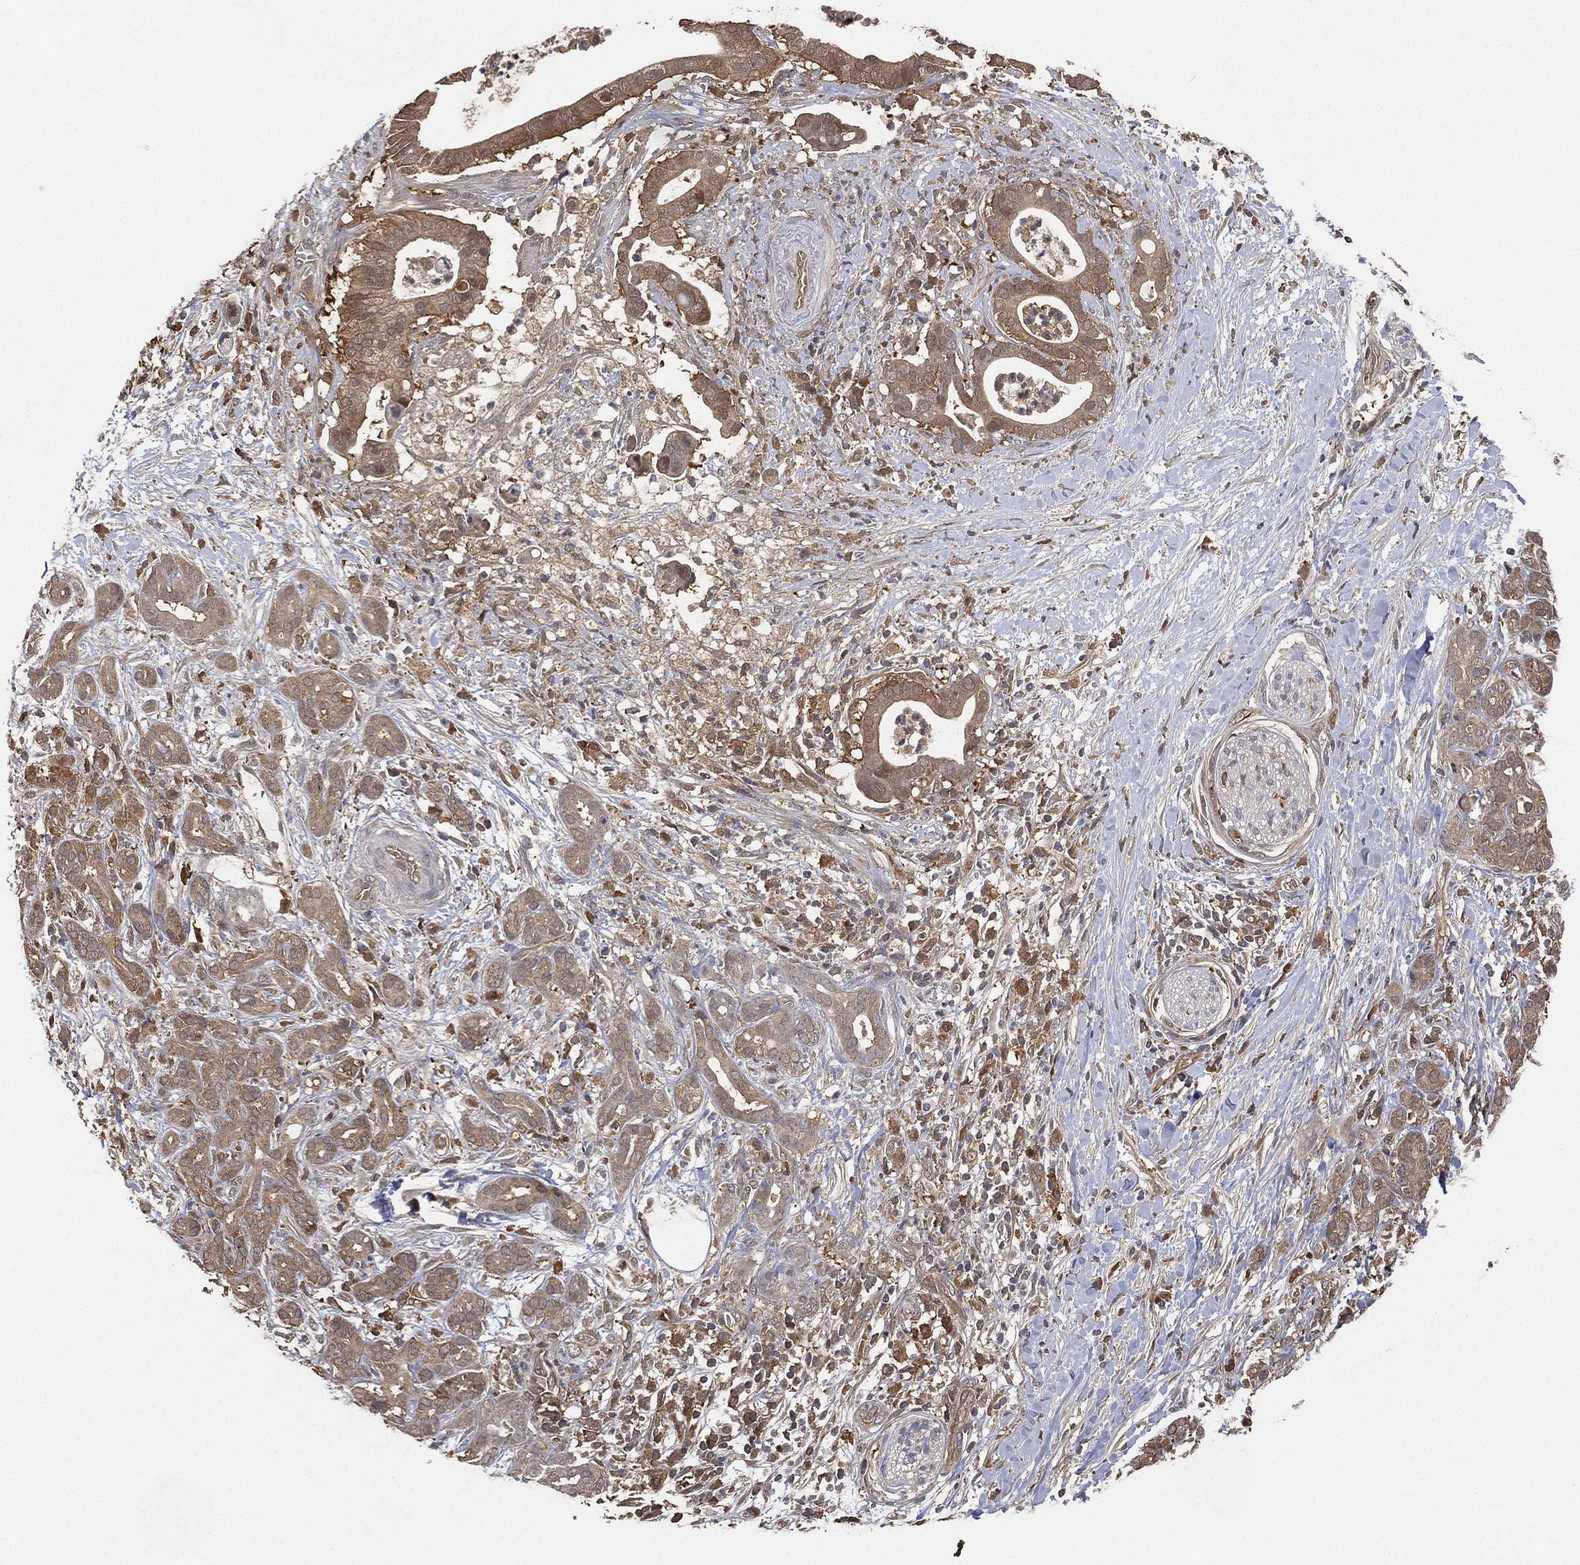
{"staining": {"intensity": "moderate", "quantity": "25%-75%", "location": "cytoplasmic/membranous"}, "tissue": "pancreatic cancer", "cell_type": "Tumor cells", "image_type": "cancer", "snomed": [{"axis": "morphology", "description": "Adenocarcinoma, NOS"}, {"axis": "topography", "description": "Pancreas"}], "caption": "Immunohistochemistry of human adenocarcinoma (pancreatic) reveals medium levels of moderate cytoplasmic/membranous expression in about 25%-75% of tumor cells. The protein is shown in brown color, while the nuclei are stained blue.", "gene": "PSMG4", "patient": {"sex": "male", "age": 61}}